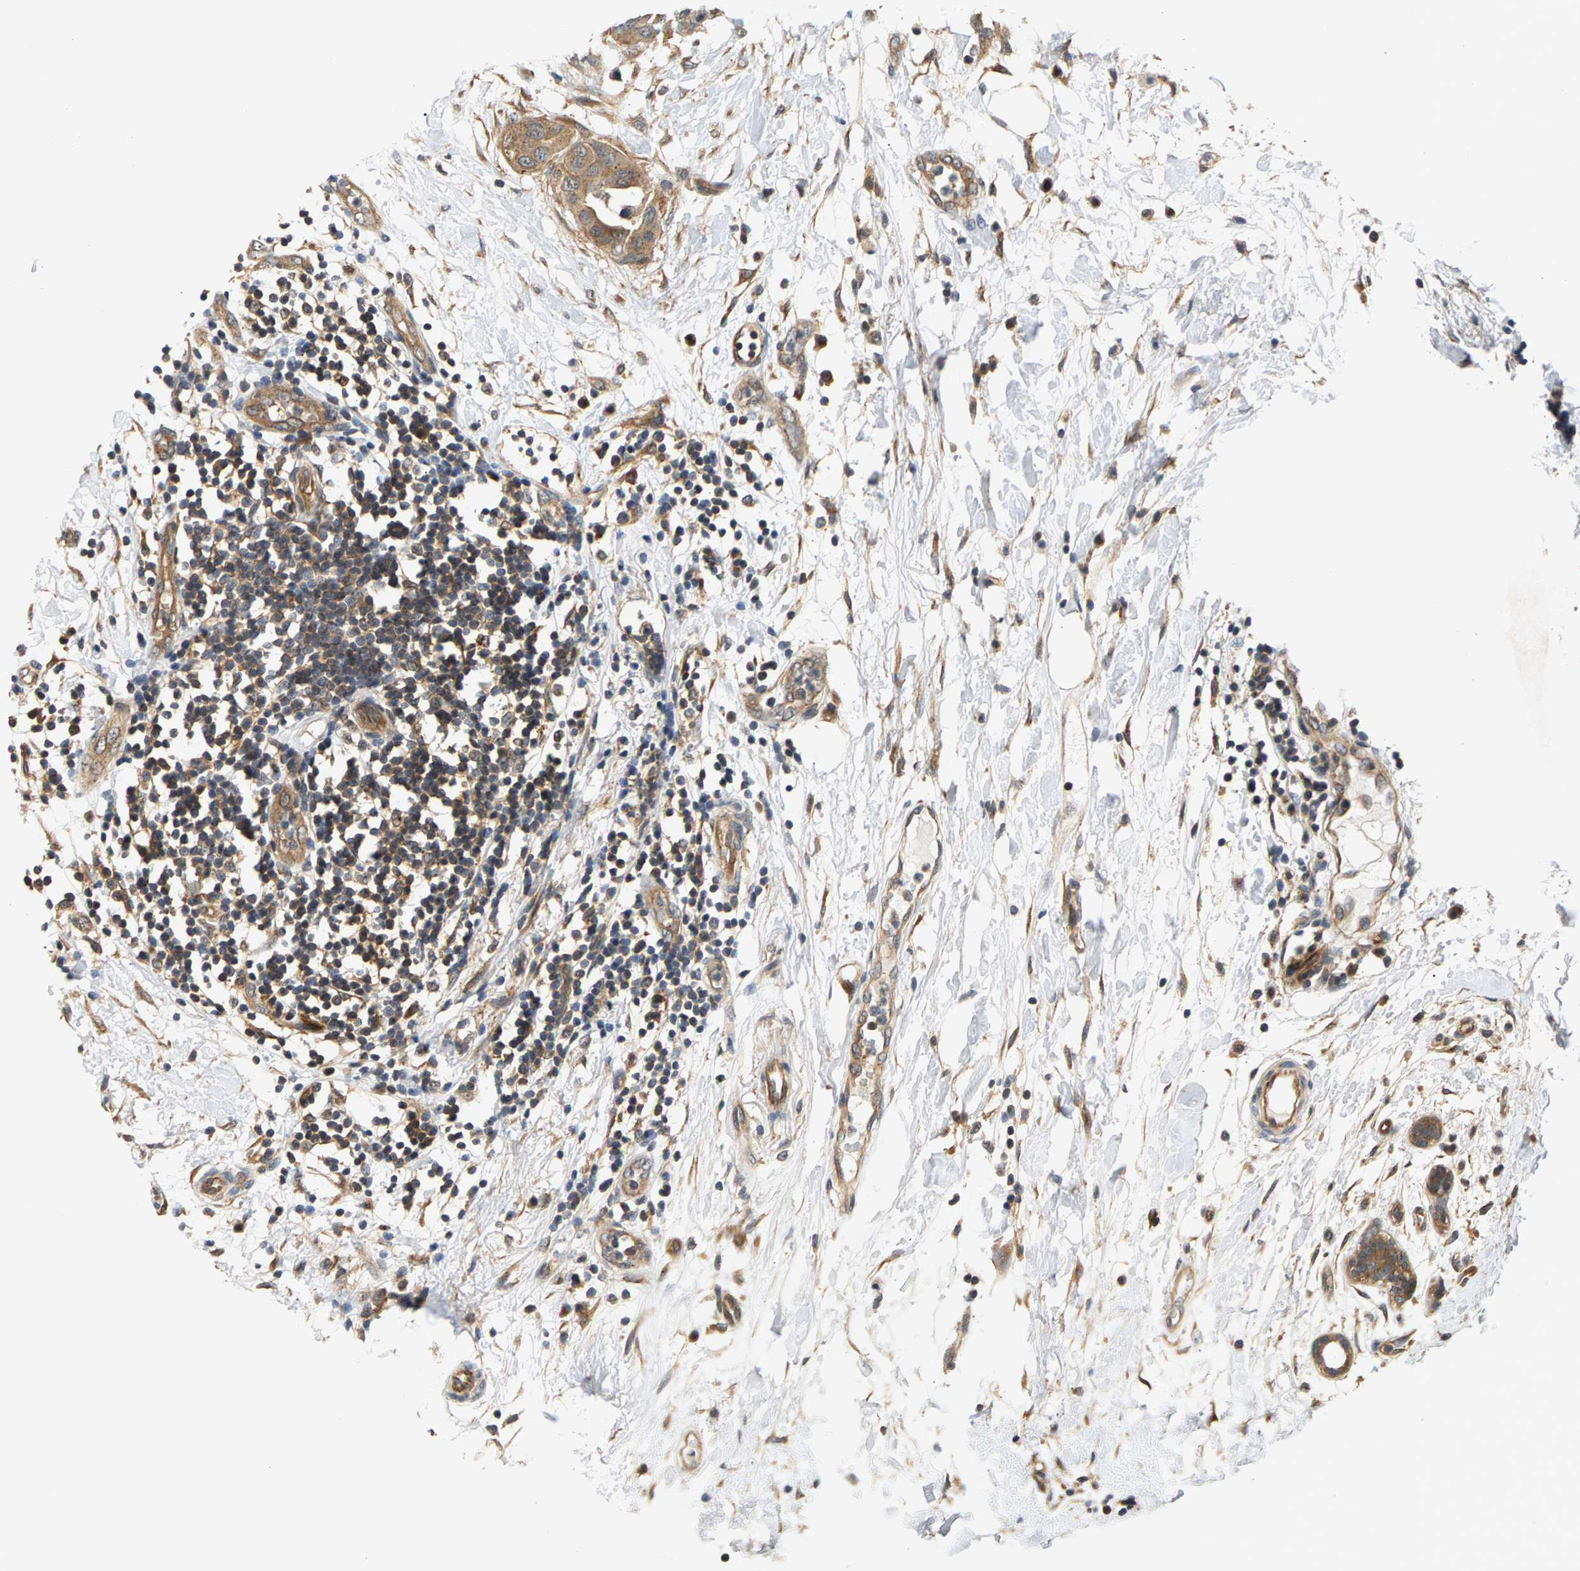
{"staining": {"intensity": "moderate", "quantity": ">75%", "location": "cytoplasmic/membranous"}, "tissue": "breast cancer", "cell_type": "Tumor cells", "image_type": "cancer", "snomed": [{"axis": "morphology", "description": "Duct carcinoma"}, {"axis": "topography", "description": "Breast"}], "caption": "Breast cancer stained with IHC shows moderate cytoplasmic/membranous positivity in approximately >75% of tumor cells.", "gene": "MAP2K5", "patient": {"sex": "female", "age": 40}}